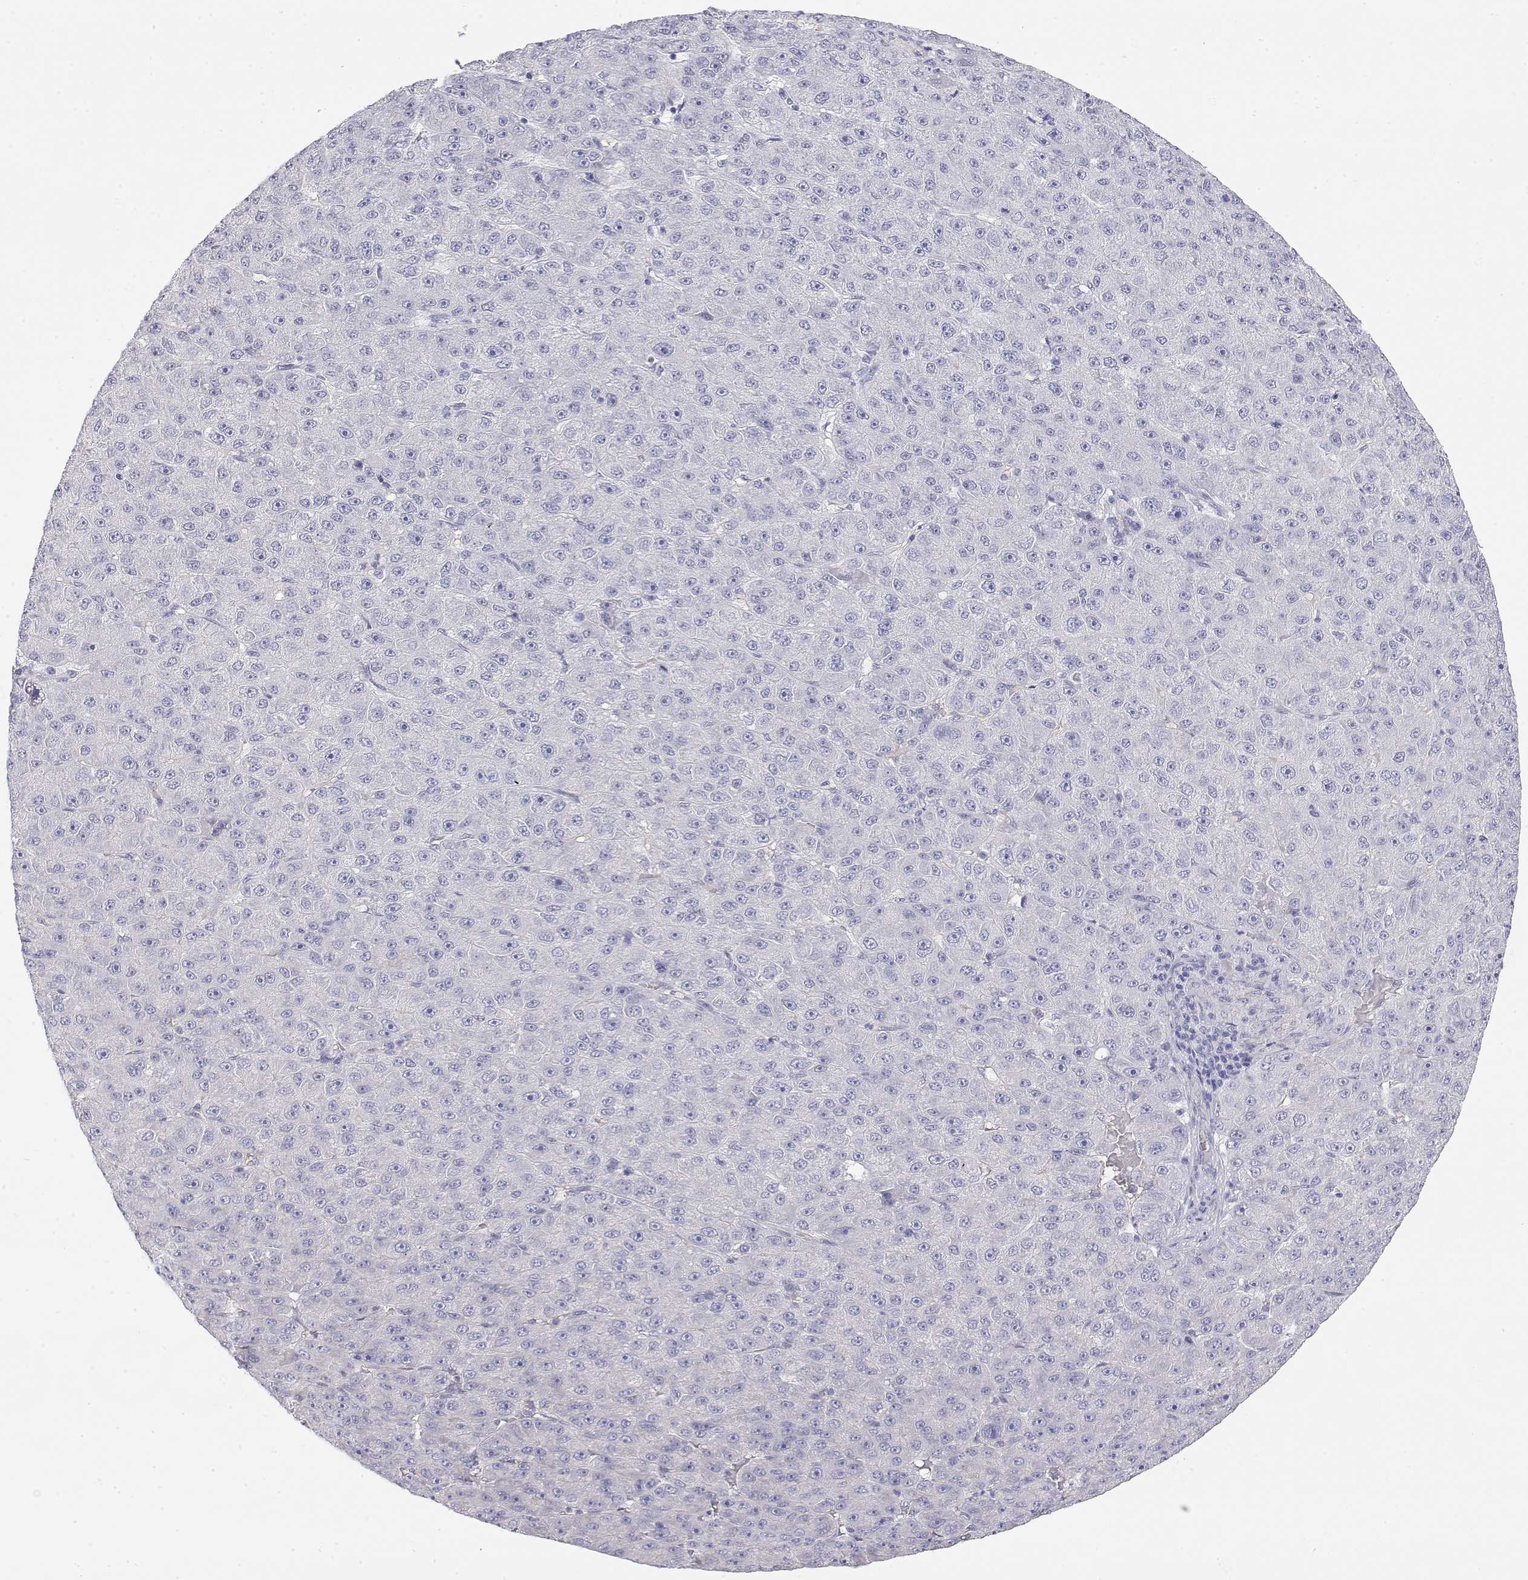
{"staining": {"intensity": "negative", "quantity": "none", "location": "none"}, "tissue": "liver cancer", "cell_type": "Tumor cells", "image_type": "cancer", "snomed": [{"axis": "morphology", "description": "Carcinoma, Hepatocellular, NOS"}, {"axis": "topography", "description": "Liver"}], "caption": "Immunohistochemistry (IHC) micrograph of neoplastic tissue: human liver hepatocellular carcinoma stained with DAB (3,3'-diaminobenzidine) exhibits no significant protein staining in tumor cells.", "gene": "MISP", "patient": {"sex": "male", "age": 67}}